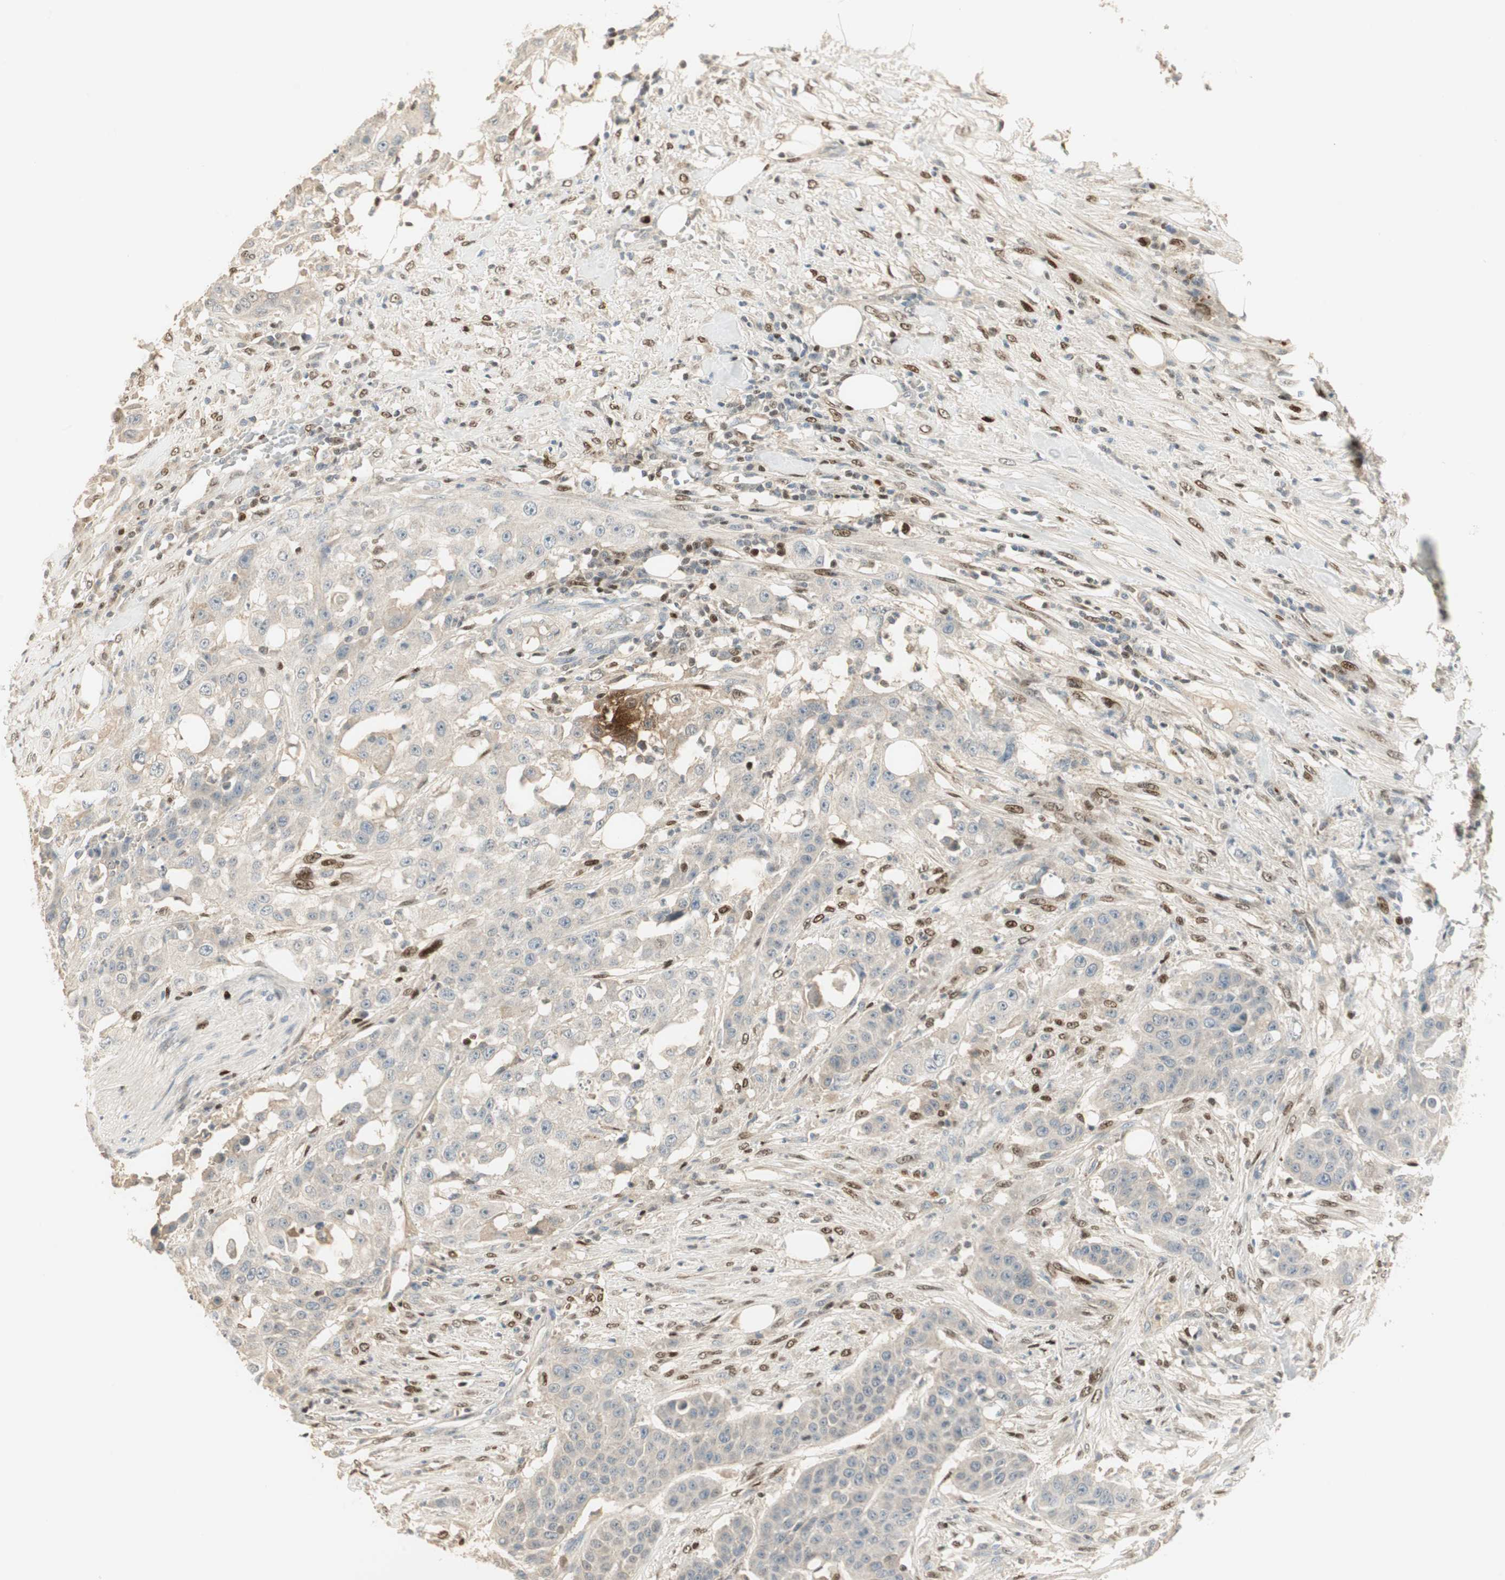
{"staining": {"intensity": "weak", "quantity": "<25%", "location": "cytoplasmic/membranous"}, "tissue": "urothelial cancer", "cell_type": "Tumor cells", "image_type": "cancer", "snomed": [{"axis": "morphology", "description": "Urothelial carcinoma, High grade"}, {"axis": "topography", "description": "Urinary bladder"}], "caption": "Urothelial cancer was stained to show a protein in brown. There is no significant expression in tumor cells.", "gene": "RUNX2", "patient": {"sex": "male", "age": 74}}